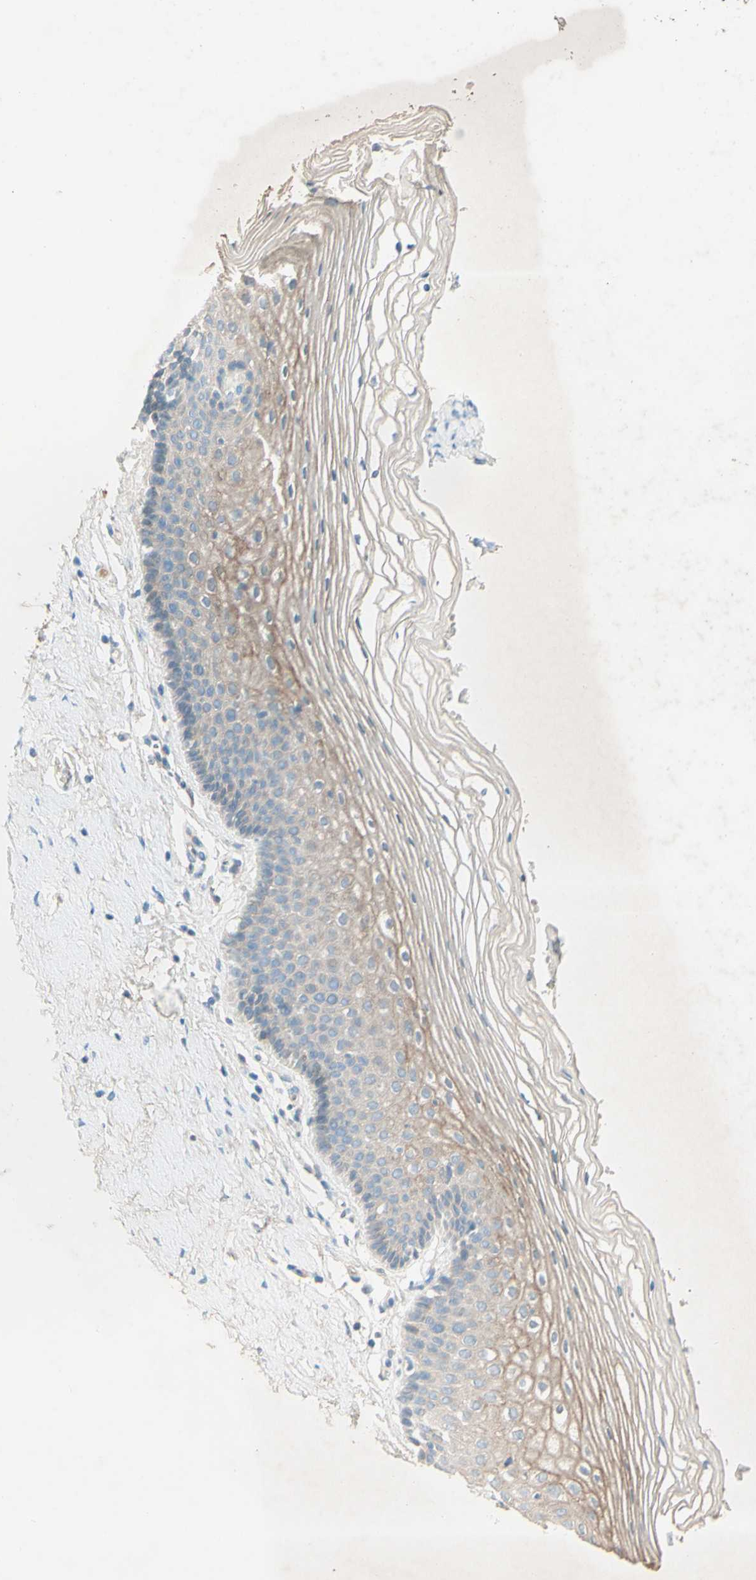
{"staining": {"intensity": "weak", "quantity": "25%-75%", "location": "cytoplasmic/membranous"}, "tissue": "vagina", "cell_type": "Squamous epithelial cells", "image_type": "normal", "snomed": [{"axis": "morphology", "description": "Normal tissue, NOS"}, {"axis": "topography", "description": "Vagina"}], "caption": "A histopathology image of vagina stained for a protein displays weak cytoplasmic/membranous brown staining in squamous epithelial cells.", "gene": "IL2", "patient": {"sex": "female", "age": 32}}